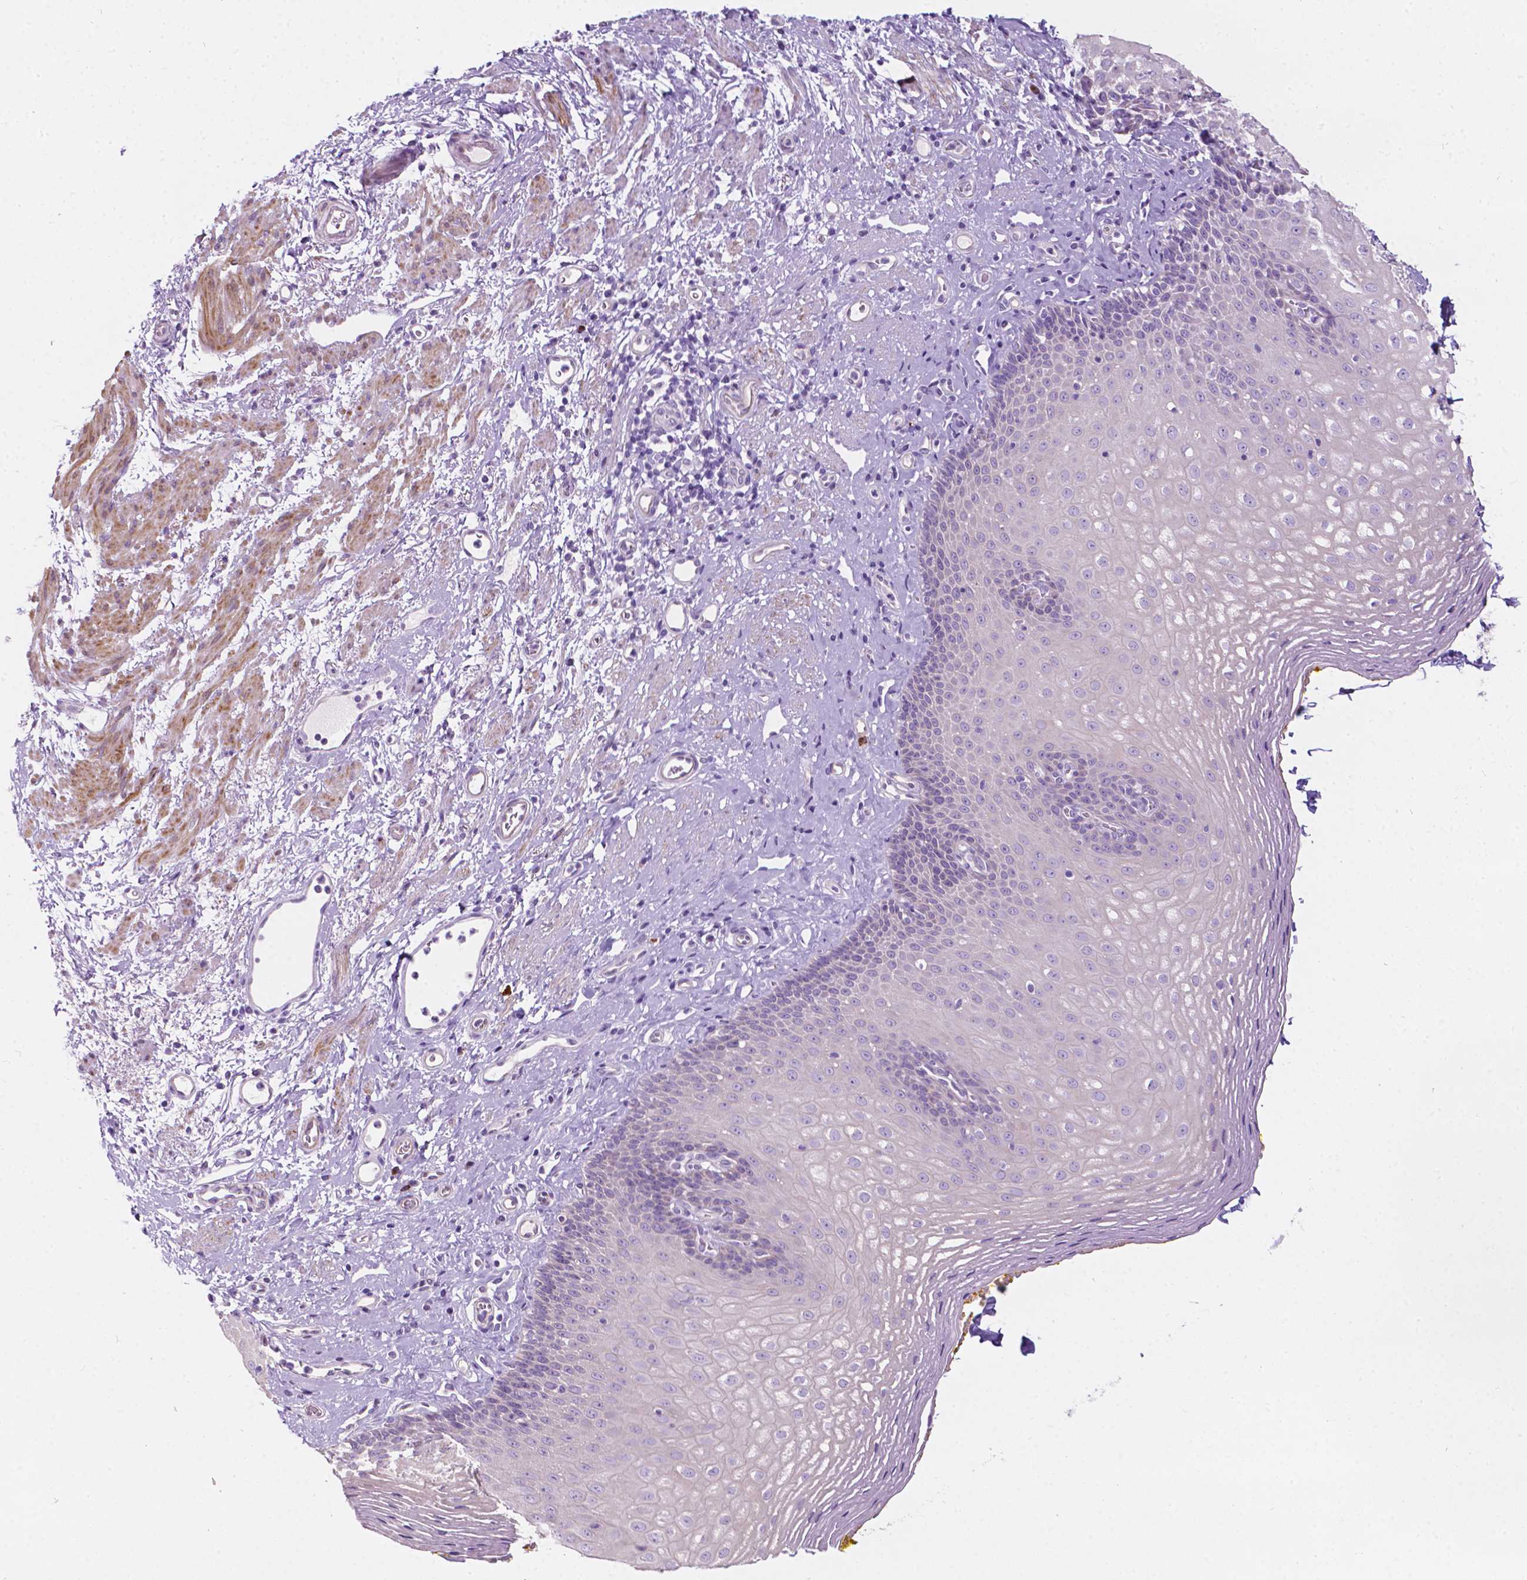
{"staining": {"intensity": "negative", "quantity": "none", "location": "none"}, "tissue": "esophagus", "cell_type": "Squamous epithelial cells", "image_type": "normal", "snomed": [{"axis": "morphology", "description": "Normal tissue, NOS"}, {"axis": "topography", "description": "Esophagus"}], "caption": "DAB immunohistochemical staining of unremarkable esophagus displays no significant staining in squamous epithelial cells.", "gene": "NOS1AP", "patient": {"sex": "female", "age": 68}}